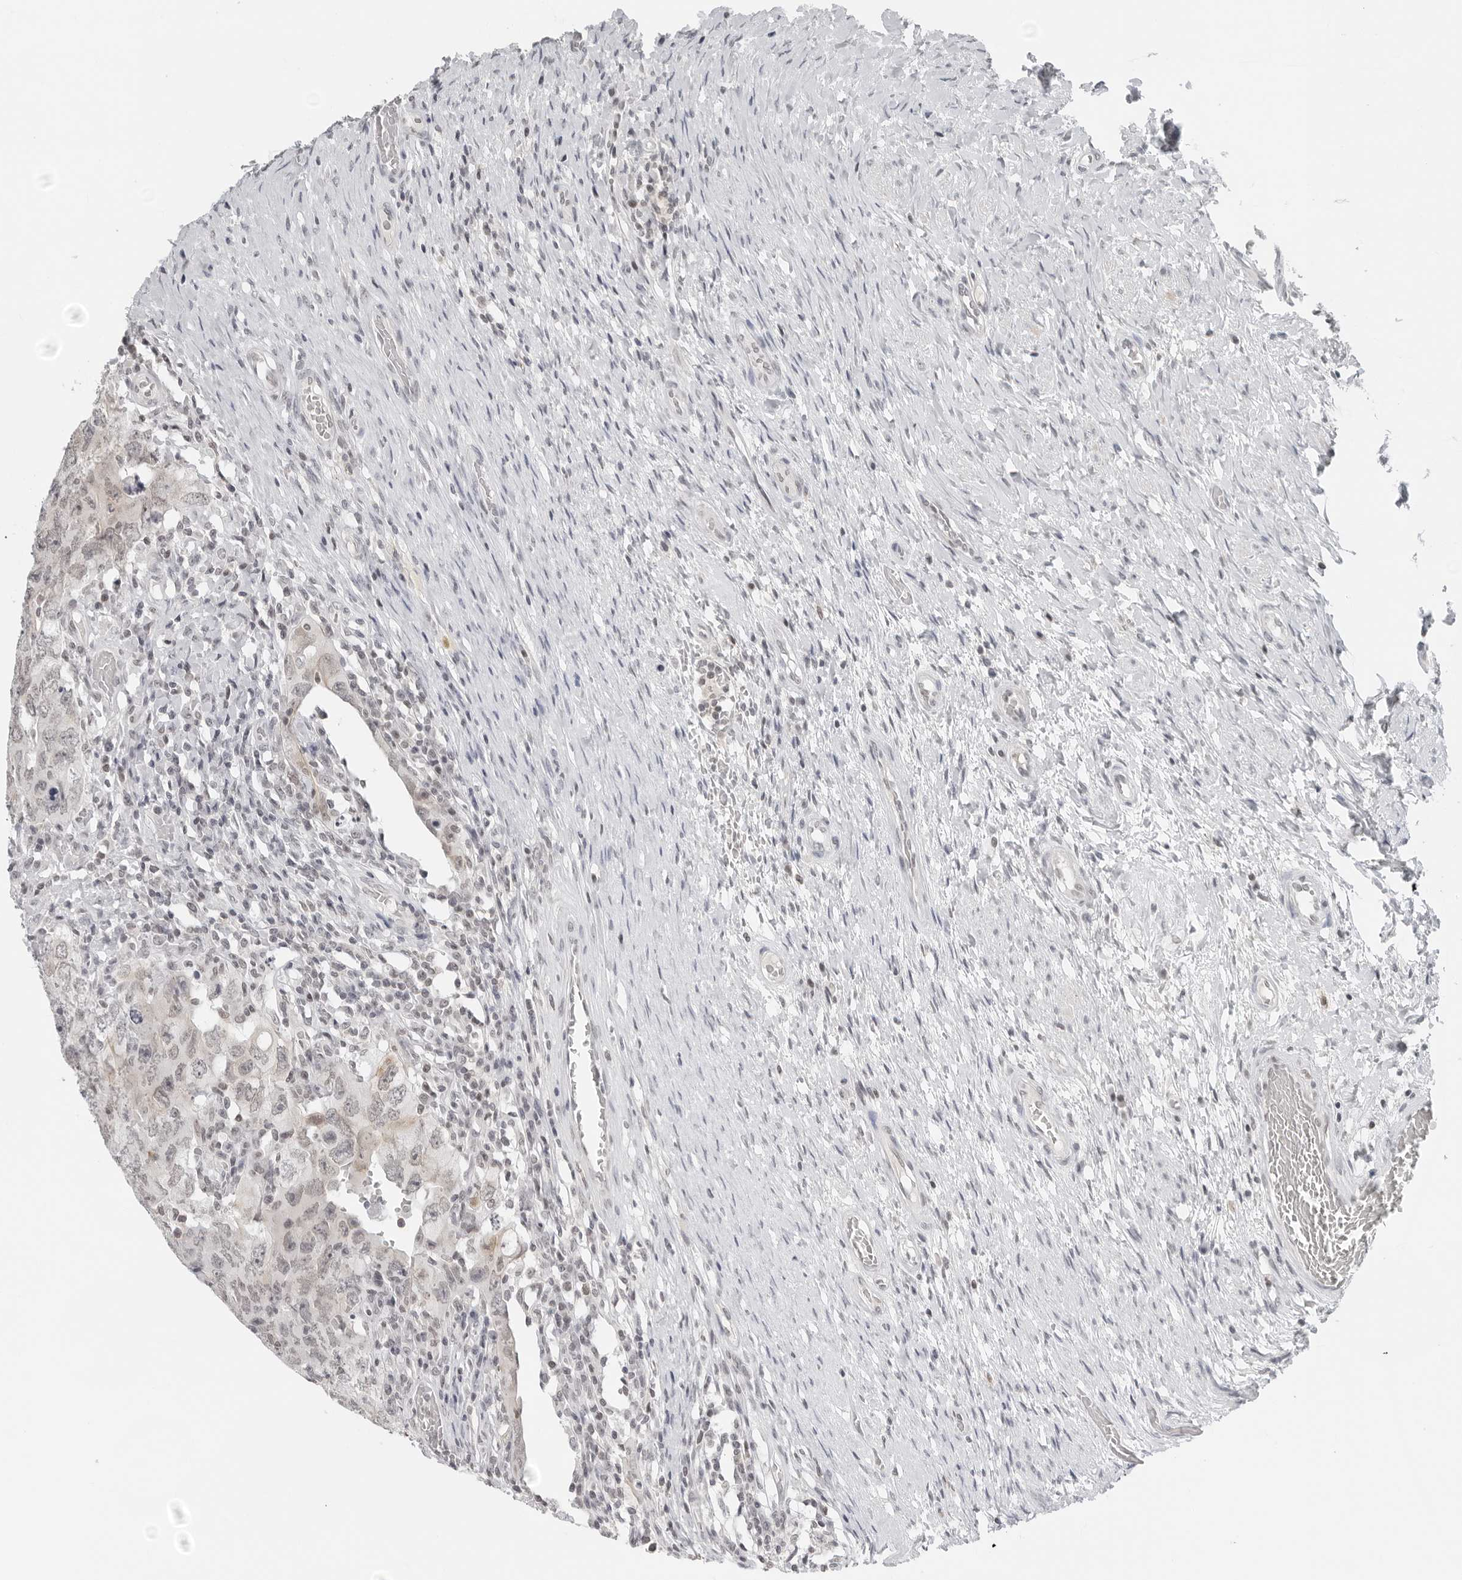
{"staining": {"intensity": "weak", "quantity": ">75%", "location": "nuclear"}, "tissue": "testis cancer", "cell_type": "Tumor cells", "image_type": "cancer", "snomed": [{"axis": "morphology", "description": "Carcinoma, Embryonal, NOS"}, {"axis": "topography", "description": "Testis"}], "caption": "This is an image of immunohistochemistry staining of testis cancer, which shows weak staining in the nuclear of tumor cells.", "gene": "FLG2", "patient": {"sex": "male", "age": 26}}